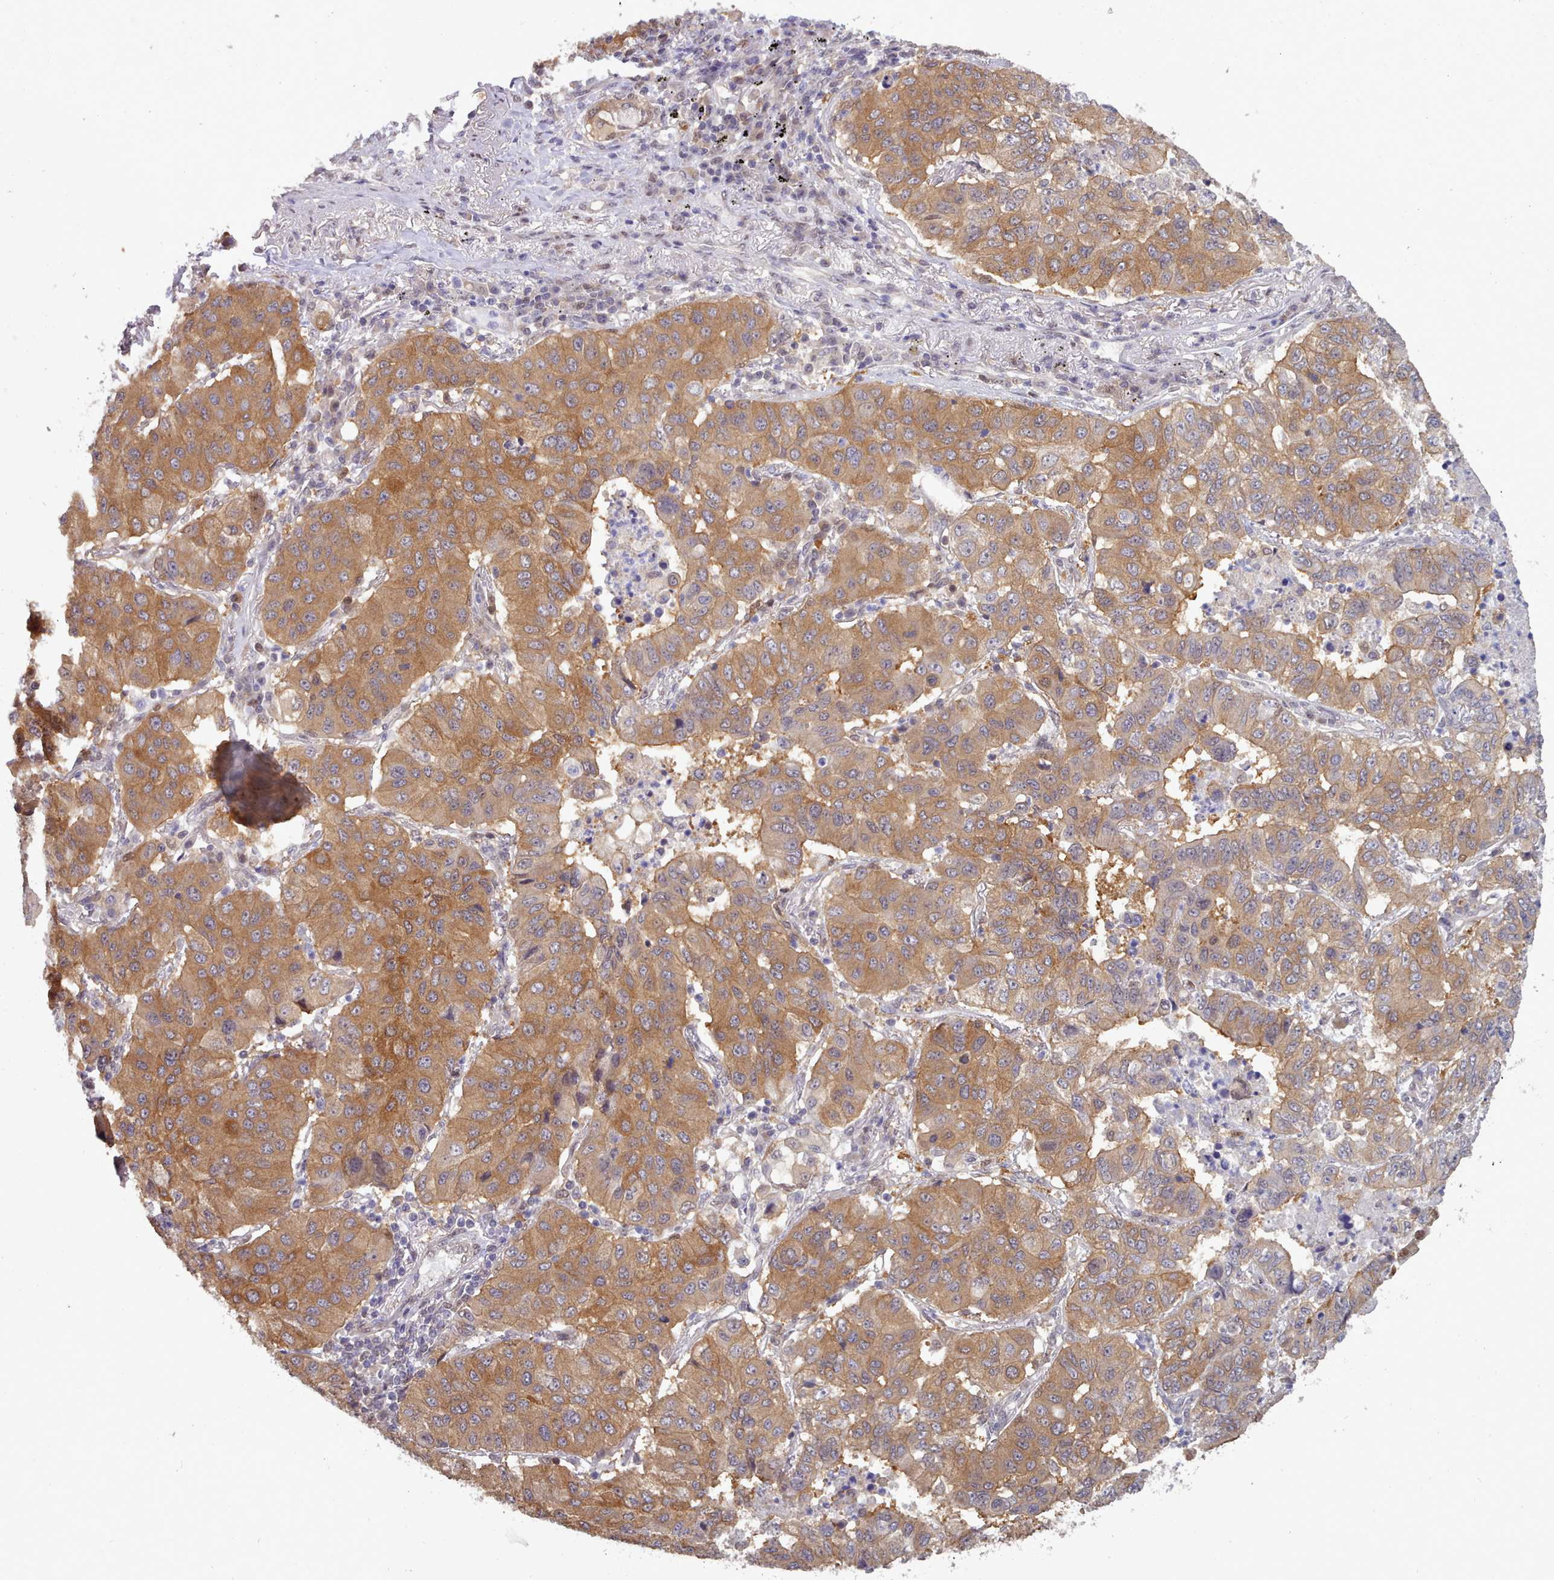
{"staining": {"intensity": "moderate", "quantity": ">75%", "location": "cytoplasmic/membranous"}, "tissue": "lung cancer", "cell_type": "Tumor cells", "image_type": "cancer", "snomed": [{"axis": "morphology", "description": "Squamous cell carcinoma, NOS"}, {"axis": "topography", "description": "Lung"}], "caption": "Protein expression analysis of human squamous cell carcinoma (lung) reveals moderate cytoplasmic/membranous staining in about >75% of tumor cells. Using DAB (brown) and hematoxylin (blue) stains, captured at high magnification using brightfield microscopy.", "gene": "CES3", "patient": {"sex": "male", "age": 74}}